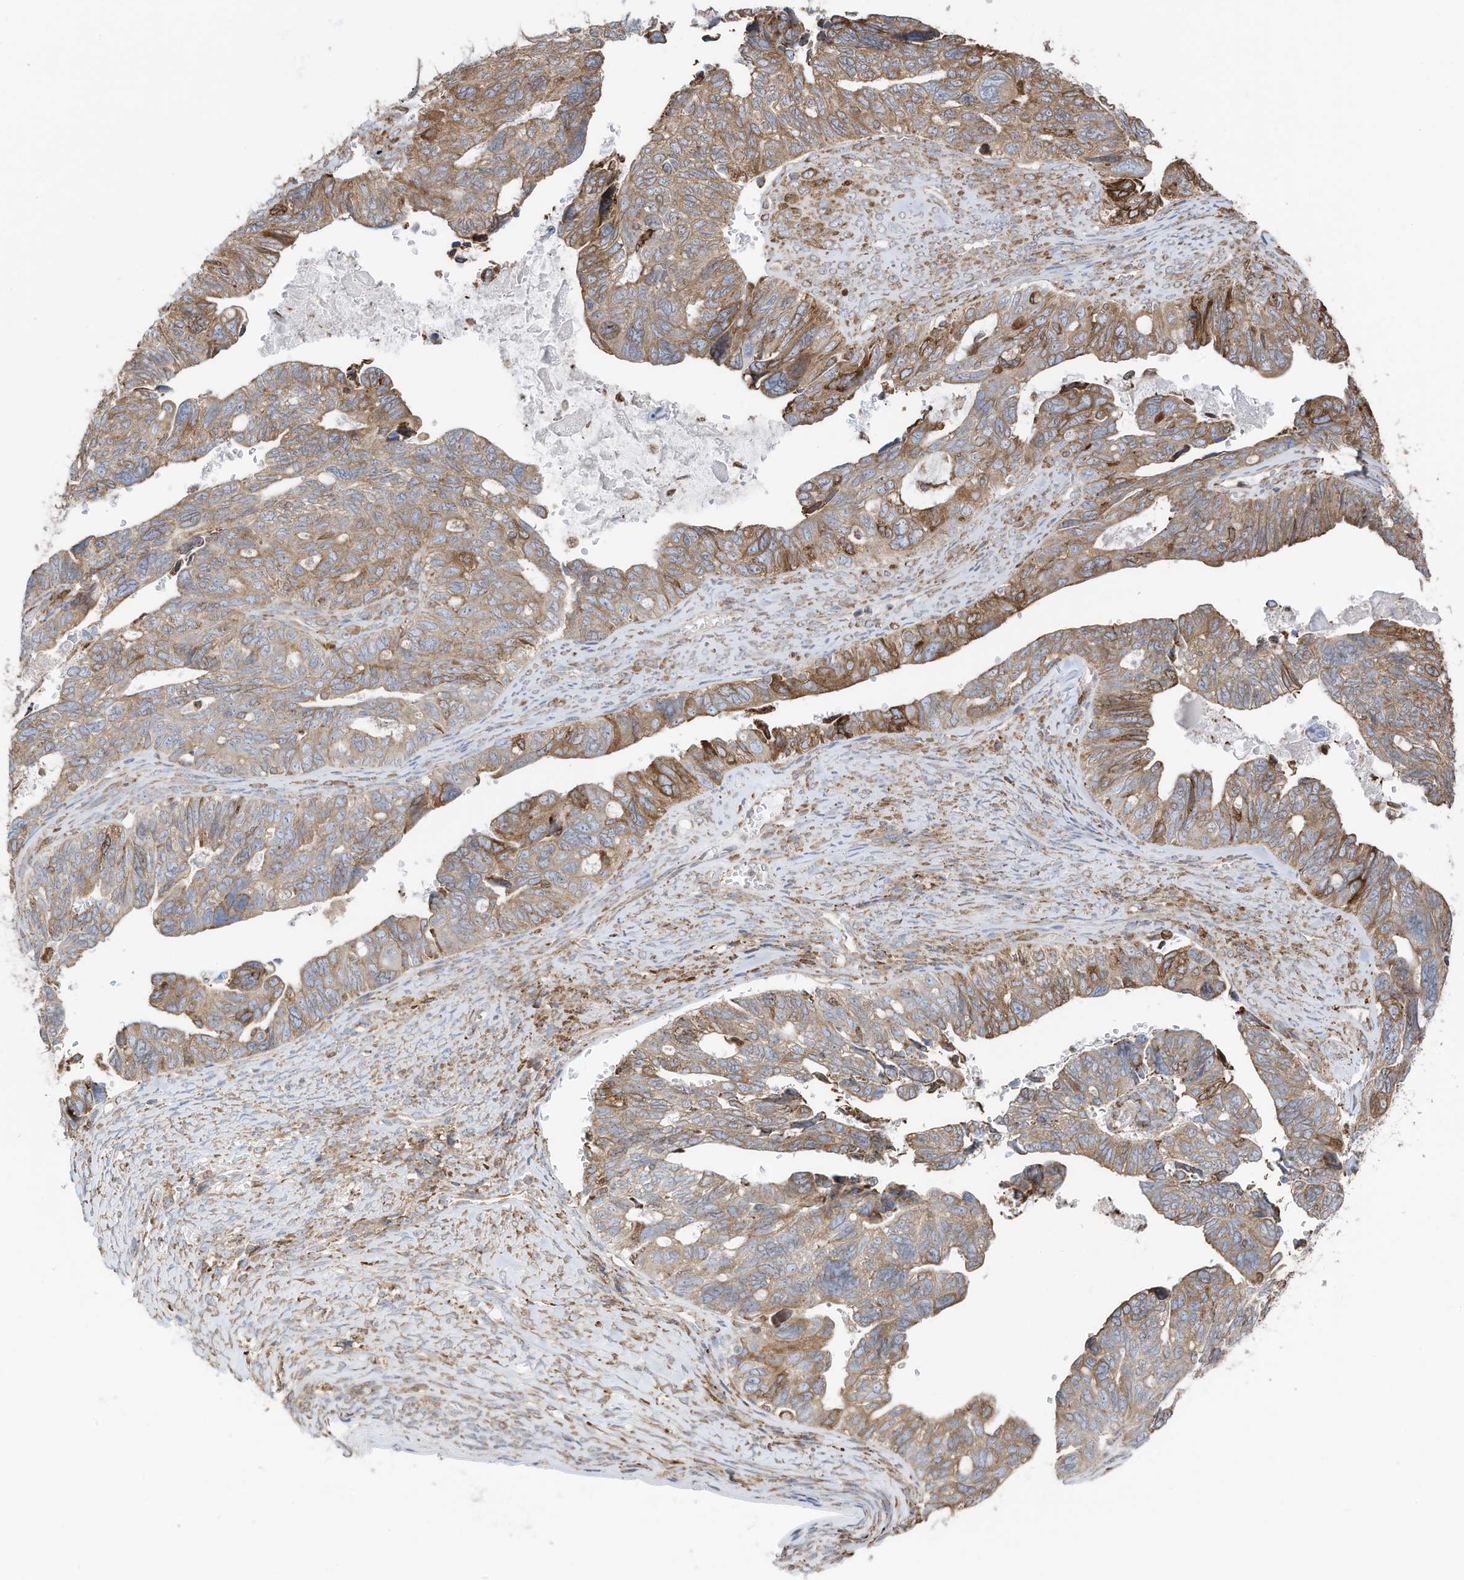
{"staining": {"intensity": "moderate", "quantity": "25%-75%", "location": "cytoplasmic/membranous"}, "tissue": "ovarian cancer", "cell_type": "Tumor cells", "image_type": "cancer", "snomed": [{"axis": "morphology", "description": "Cystadenocarcinoma, serous, NOS"}, {"axis": "topography", "description": "Ovary"}], "caption": "Immunohistochemical staining of ovarian cancer demonstrates moderate cytoplasmic/membranous protein positivity in about 25%-75% of tumor cells. The protein is shown in brown color, while the nuclei are stained blue.", "gene": "ZNF354C", "patient": {"sex": "female", "age": 79}}